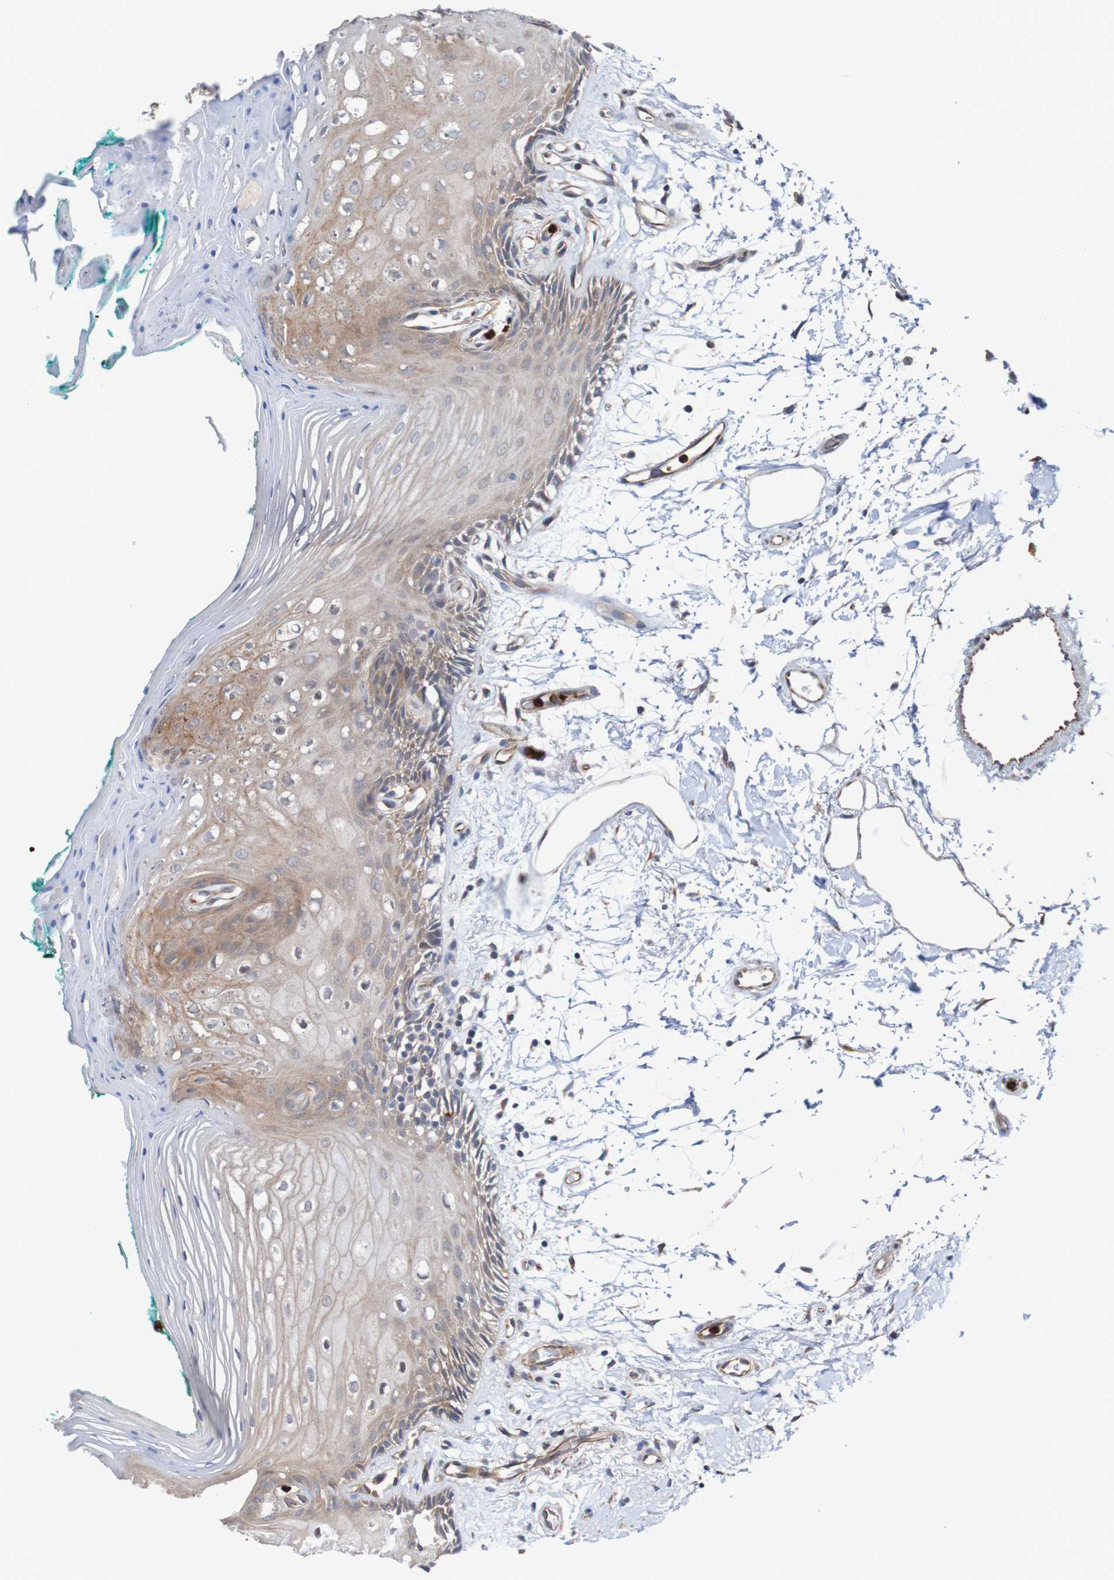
{"staining": {"intensity": "weak", "quantity": ">75%", "location": "cytoplasmic/membranous"}, "tissue": "oral mucosa", "cell_type": "Squamous epithelial cells", "image_type": "normal", "snomed": [{"axis": "morphology", "description": "Normal tissue, NOS"}, {"axis": "topography", "description": "Skeletal muscle"}, {"axis": "topography", "description": "Oral tissue"}, {"axis": "topography", "description": "Peripheral nerve tissue"}], "caption": "Protein staining of normal oral mucosa exhibits weak cytoplasmic/membranous expression in approximately >75% of squamous epithelial cells.", "gene": "ST8SIA6", "patient": {"sex": "female", "age": 84}}